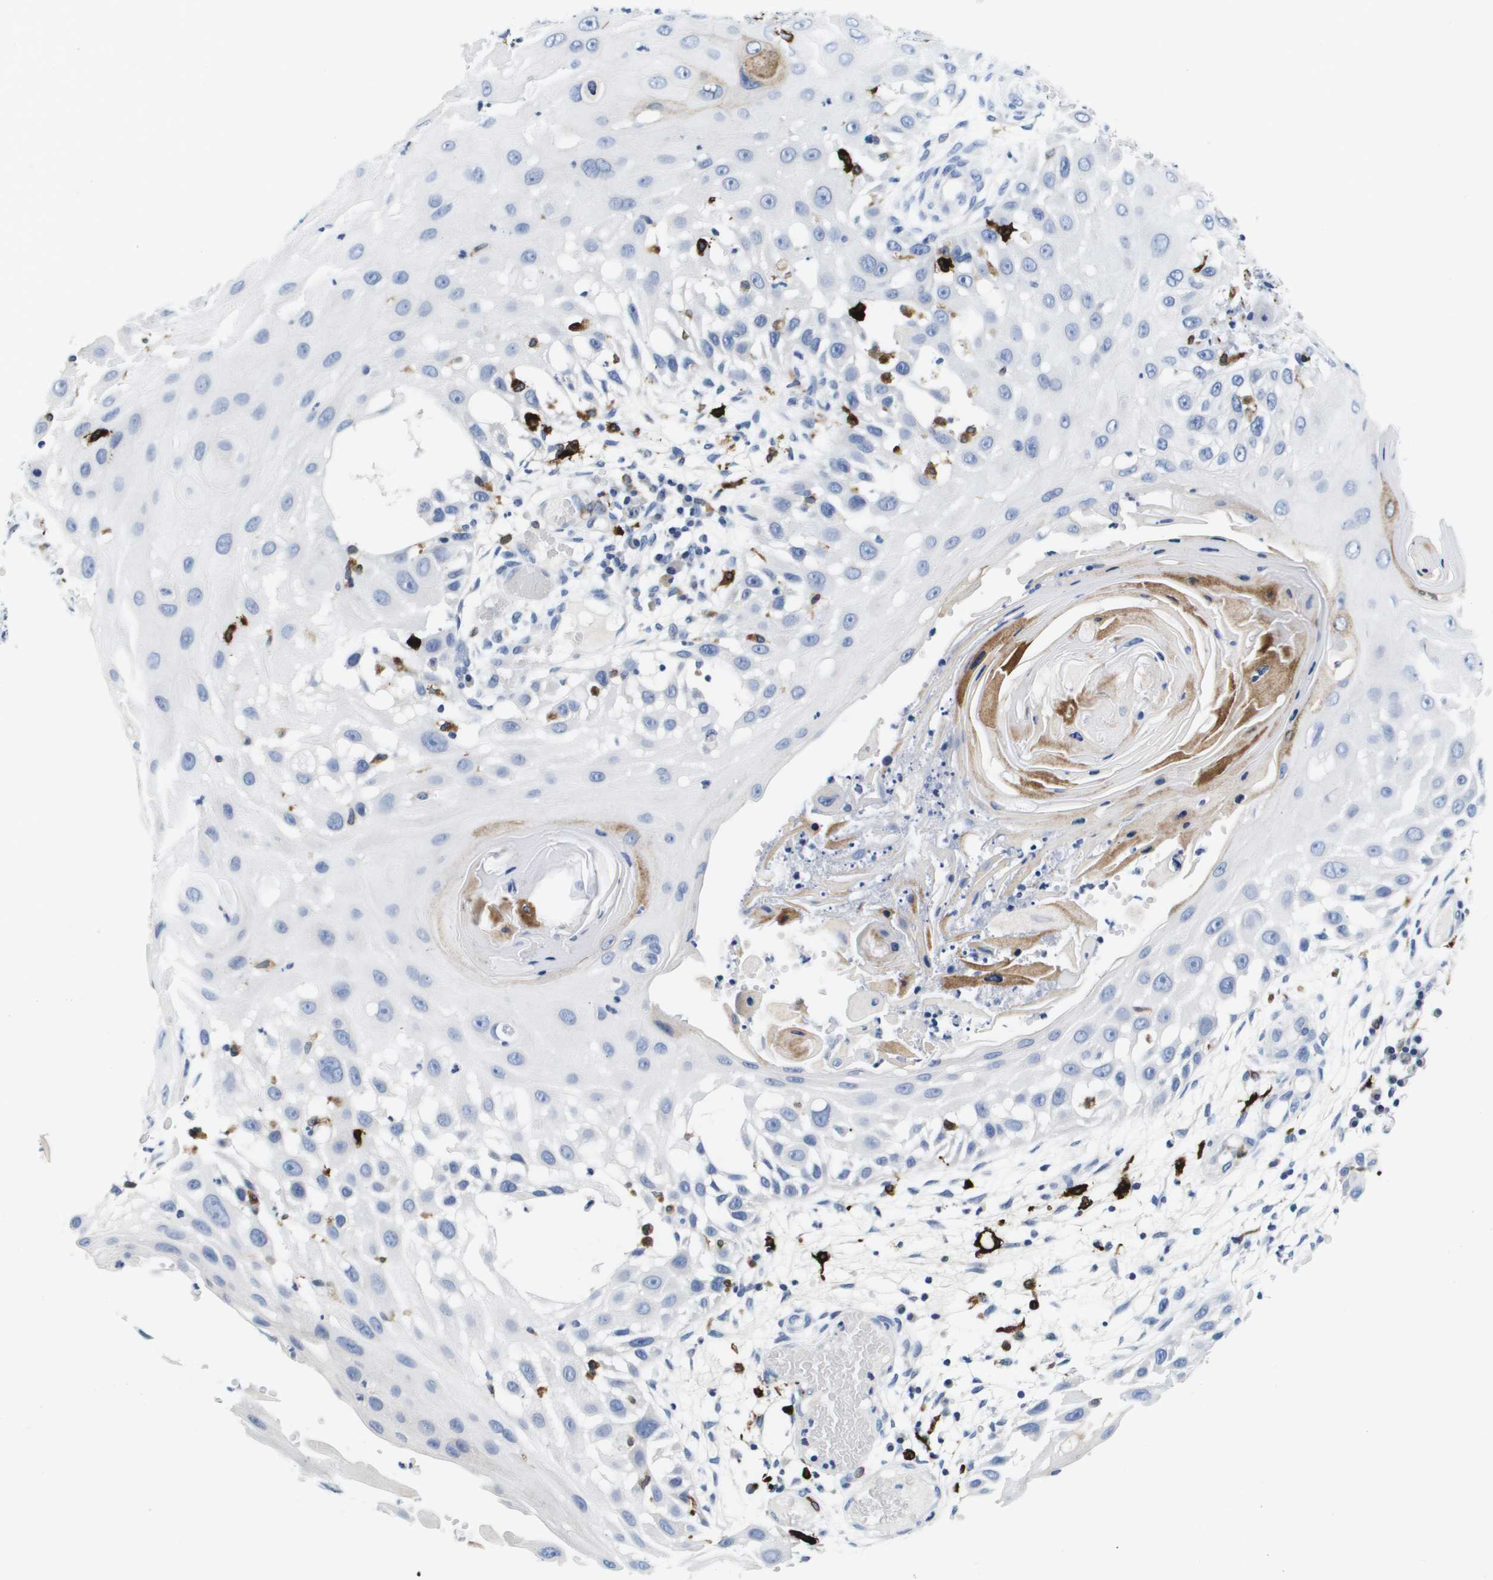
{"staining": {"intensity": "negative", "quantity": "none", "location": "none"}, "tissue": "skin cancer", "cell_type": "Tumor cells", "image_type": "cancer", "snomed": [{"axis": "morphology", "description": "Squamous cell carcinoma, NOS"}, {"axis": "topography", "description": "Skin"}], "caption": "Tumor cells are negative for brown protein staining in skin cancer (squamous cell carcinoma).", "gene": "HMOX1", "patient": {"sex": "female", "age": 44}}